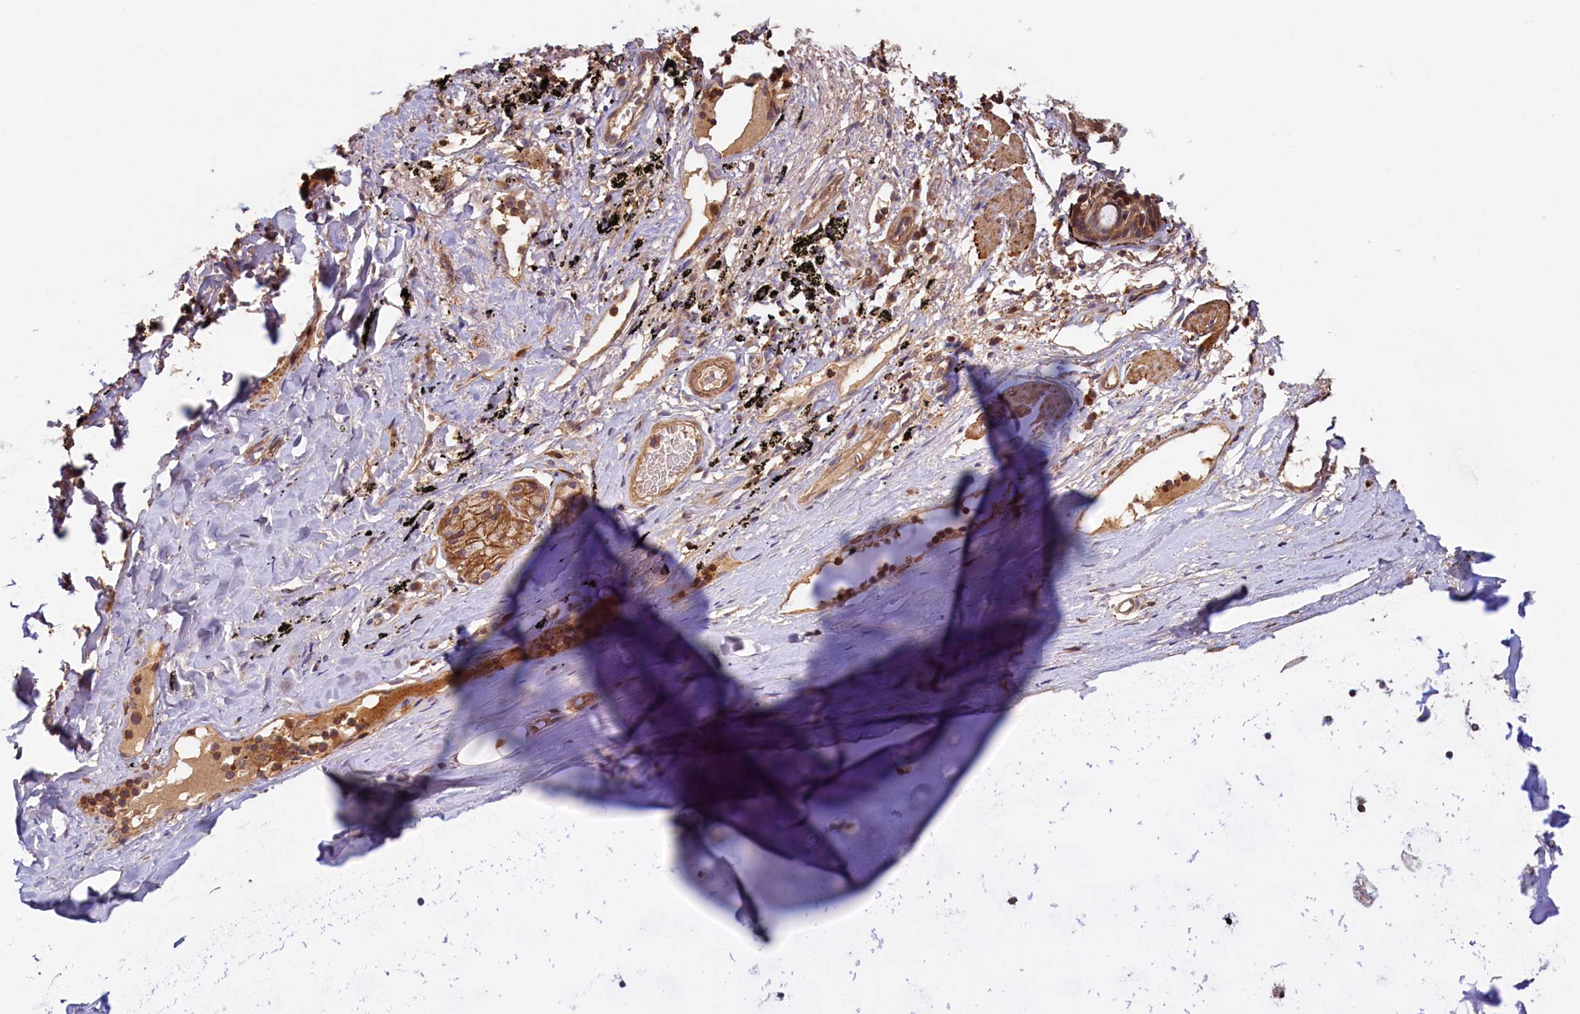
{"staining": {"intensity": "negative", "quantity": "none", "location": "none"}, "tissue": "adipose tissue", "cell_type": "Adipocytes", "image_type": "normal", "snomed": [{"axis": "morphology", "description": "Normal tissue, NOS"}, {"axis": "topography", "description": "Lymph node"}, {"axis": "topography", "description": "Bronchus"}], "caption": "IHC micrograph of benign adipose tissue stained for a protein (brown), which exhibits no expression in adipocytes.", "gene": "DUOXA1", "patient": {"sex": "male", "age": 63}}